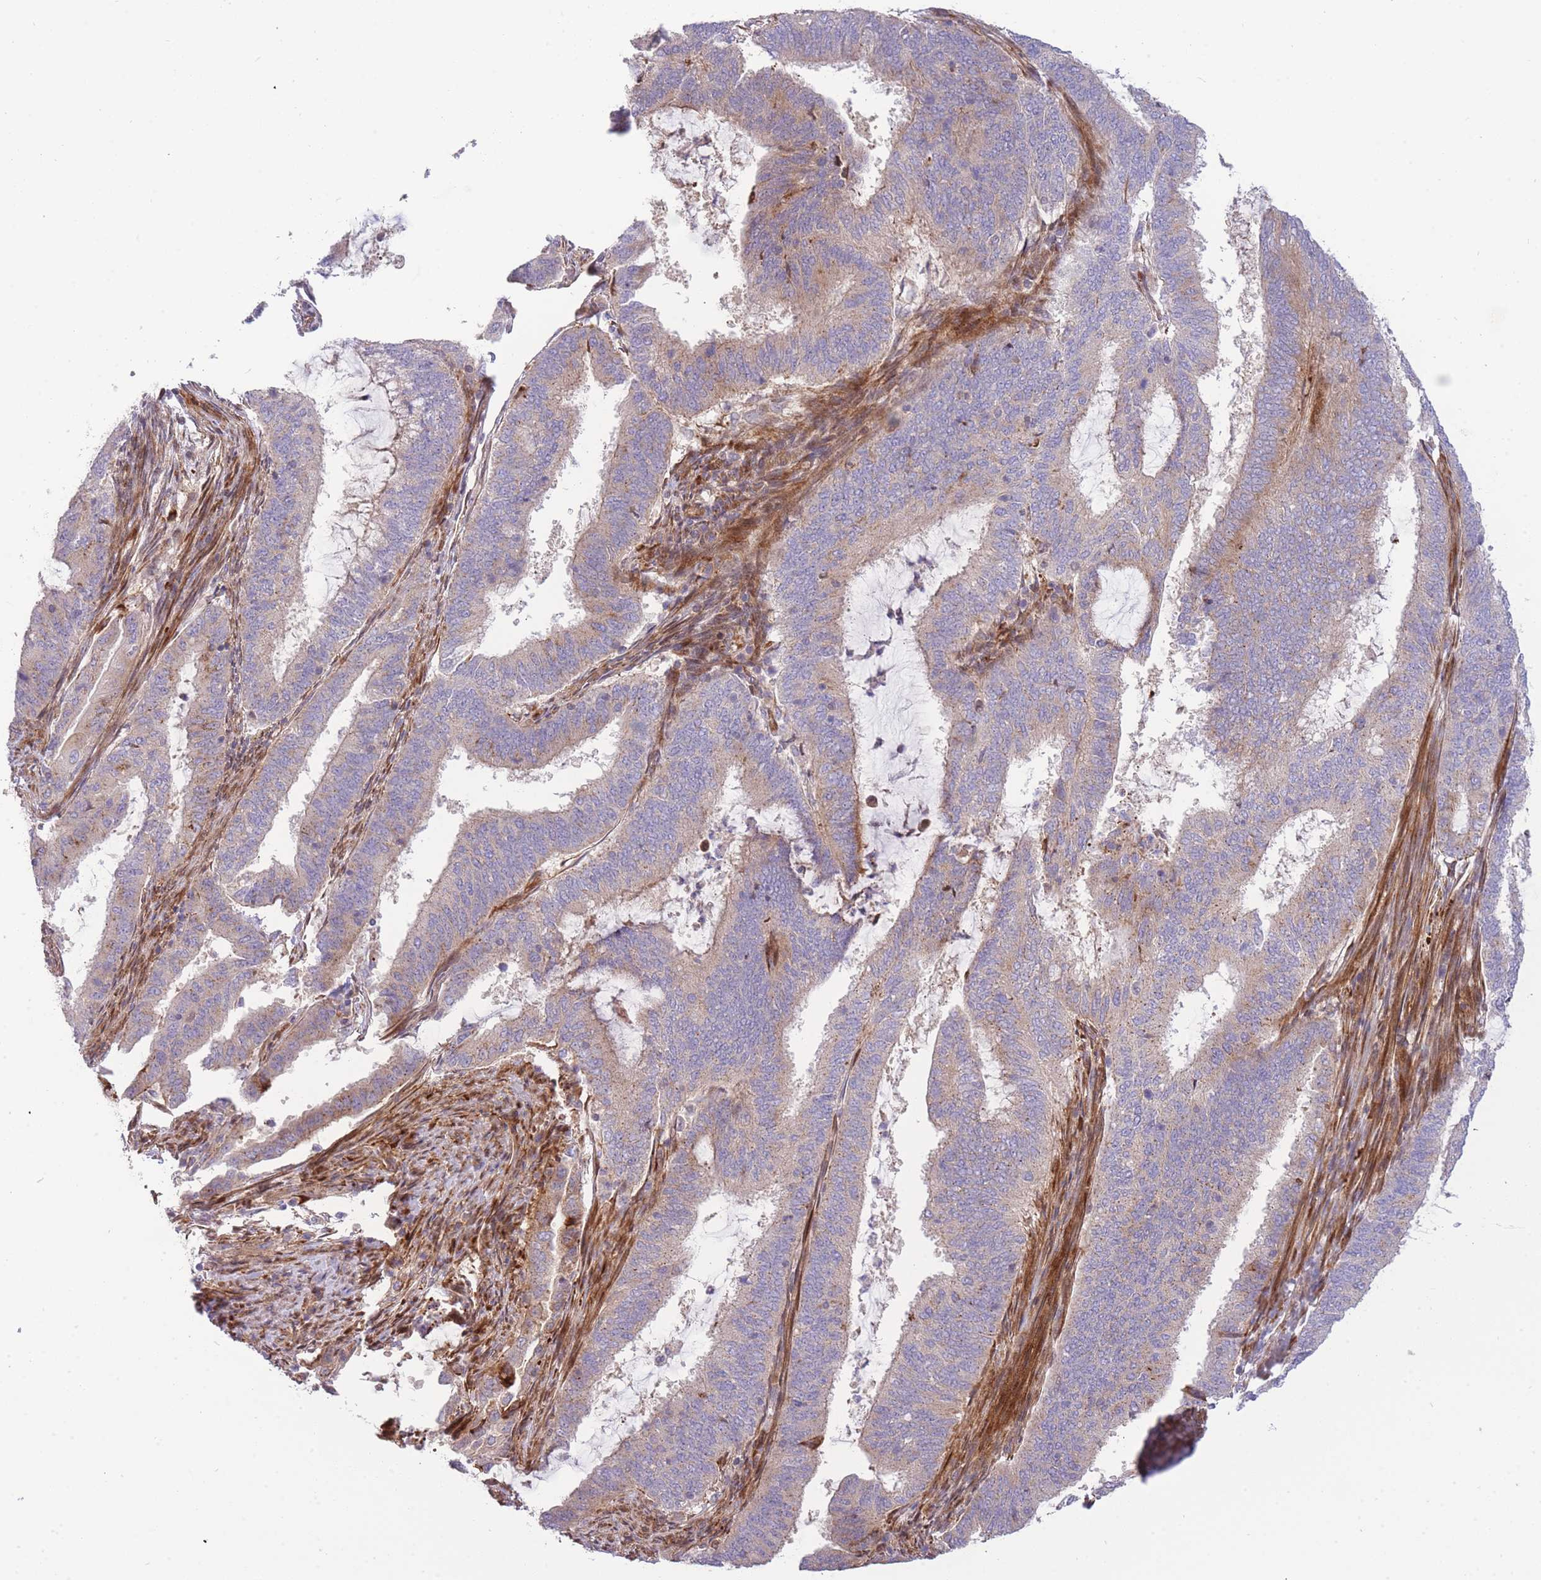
{"staining": {"intensity": "weak", "quantity": "25%-75%", "location": "cytoplasmic/membranous"}, "tissue": "endometrial cancer", "cell_type": "Tumor cells", "image_type": "cancer", "snomed": [{"axis": "morphology", "description": "Adenocarcinoma, NOS"}, {"axis": "topography", "description": "Endometrium"}], "caption": "Tumor cells reveal weak cytoplasmic/membranous staining in about 25%-75% of cells in endometrial cancer. (brown staining indicates protein expression, while blue staining denotes nuclei).", "gene": "ATP5MC2", "patient": {"sex": "female", "age": 51}}